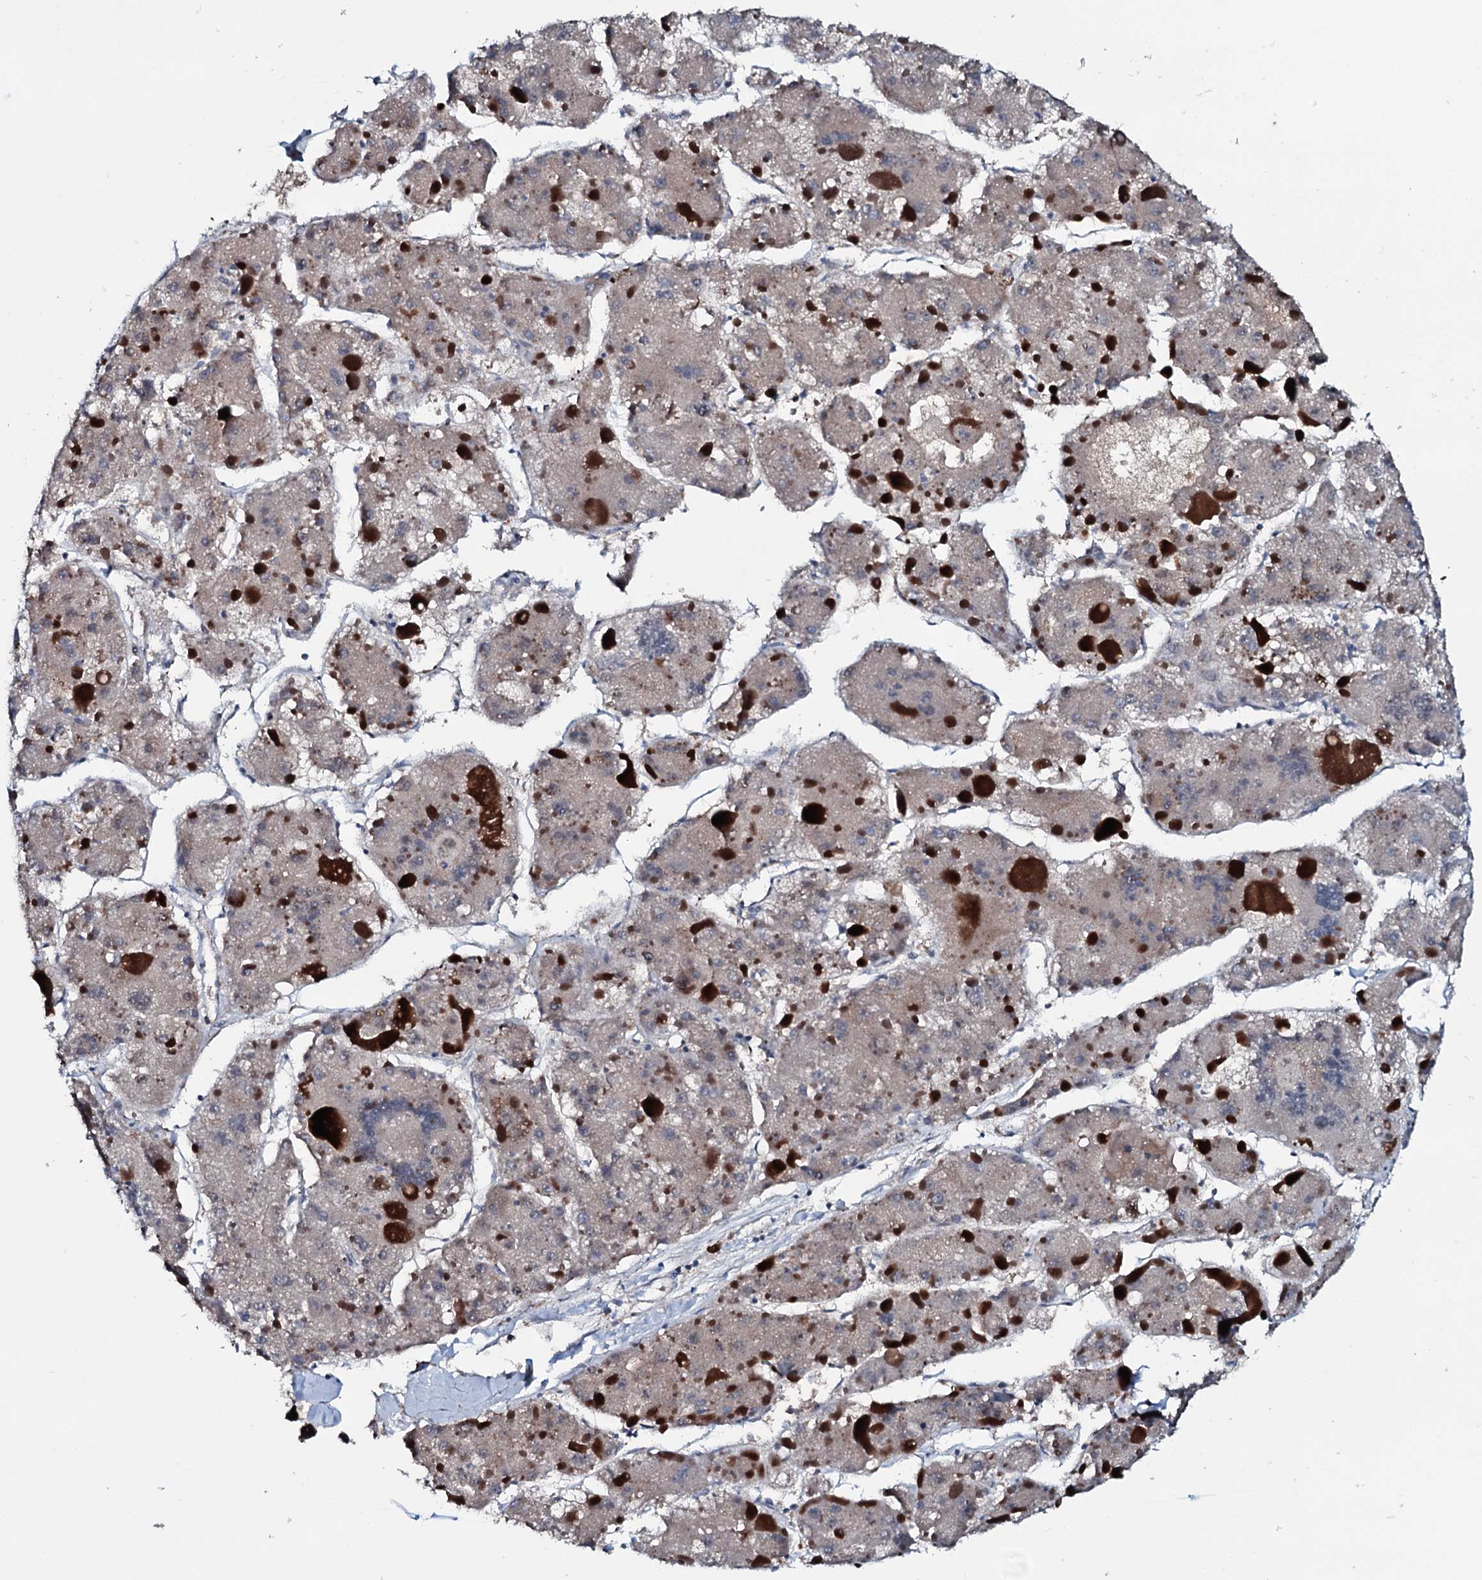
{"staining": {"intensity": "negative", "quantity": "none", "location": "none"}, "tissue": "liver cancer", "cell_type": "Tumor cells", "image_type": "cancer", "snomed": [{"axis": "morphology", "description": "Carcinoma, Hepatocellular, NOS"}, {"axis": "topography", "description": "Liver"}], "caption": "Immunohistochemical staining of liver hepatocellular carcinoma exhibits no significant expression in tumor cells.", "gene": "OGFOD2", "patient": {"sex": "female", "age": 73}}